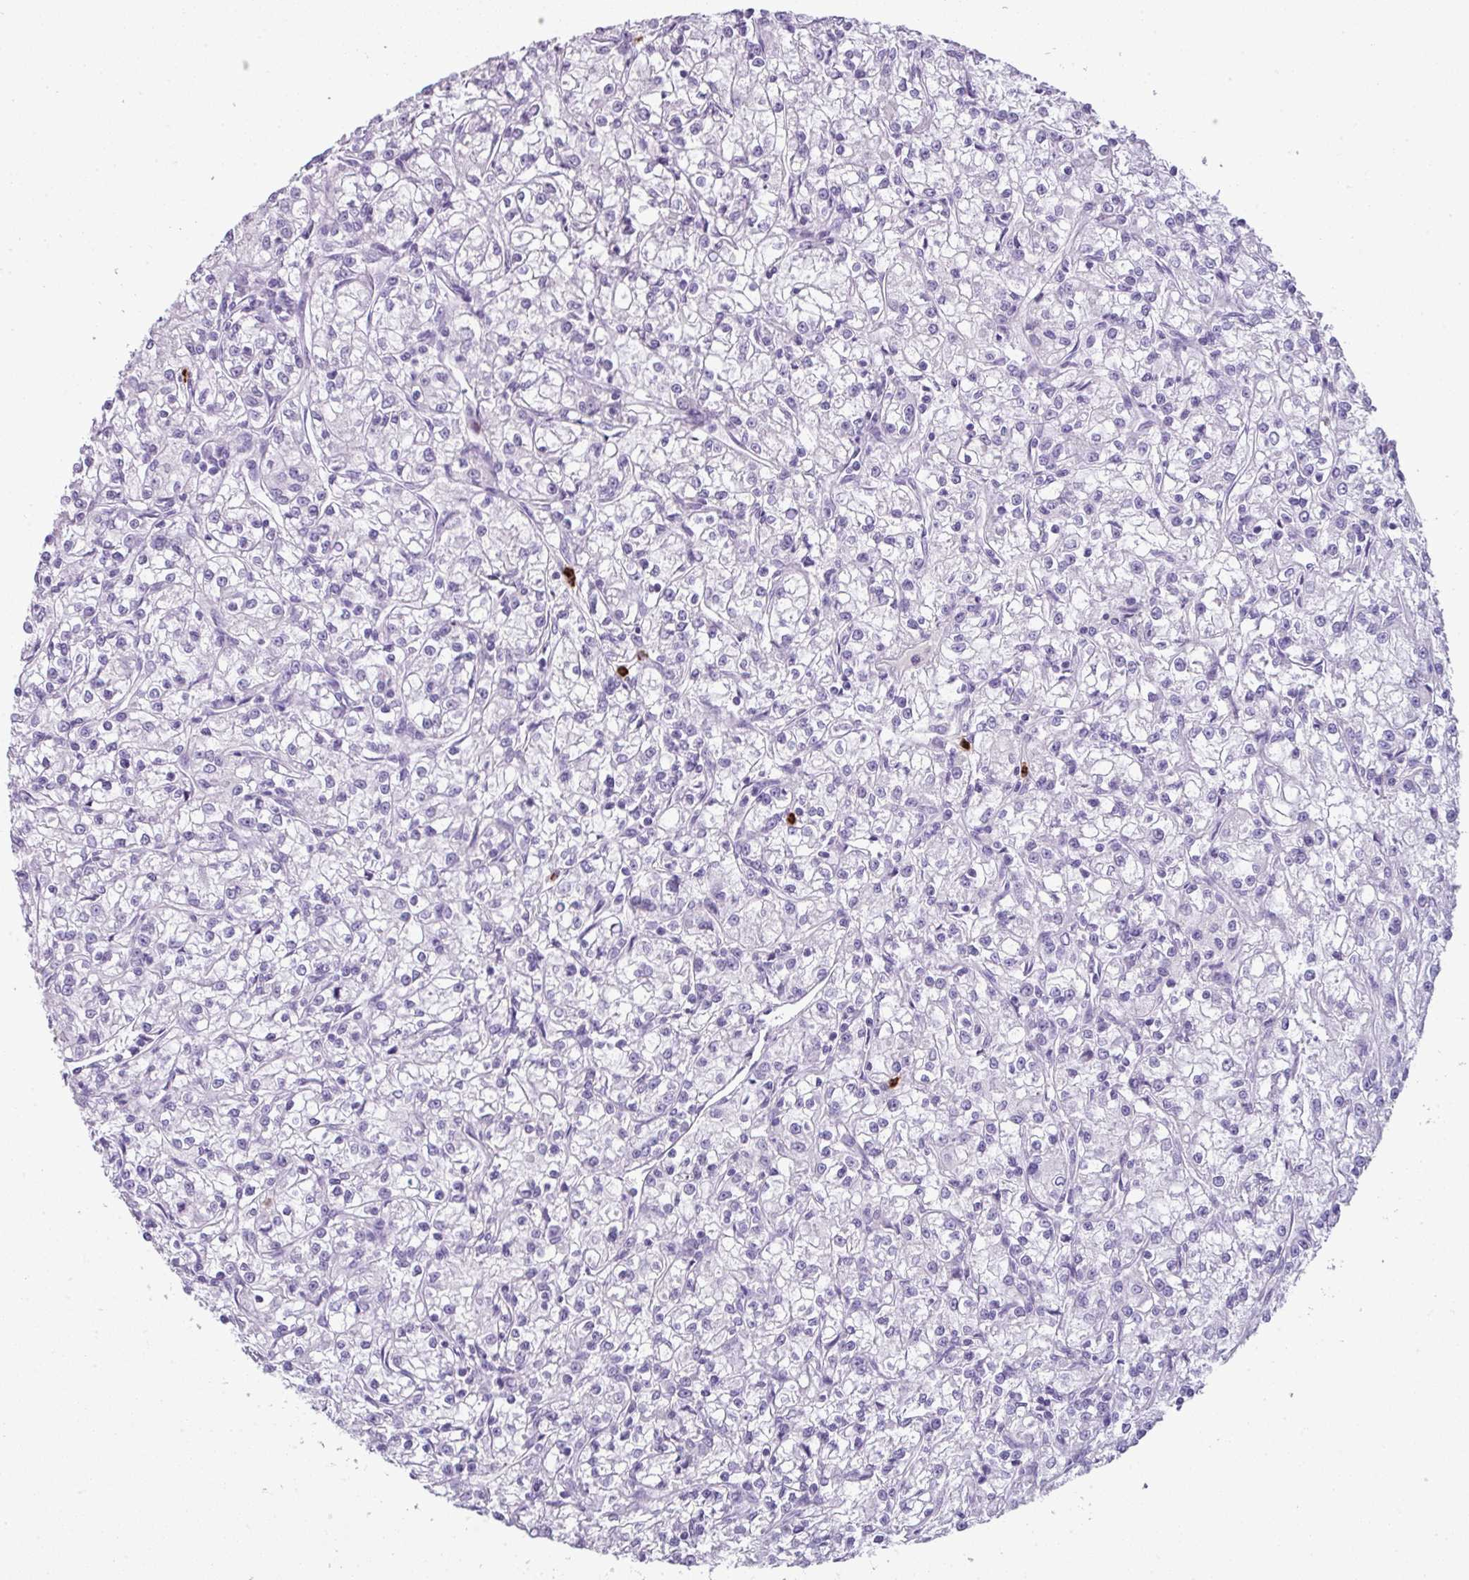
{"staining": {"intensity": "negative", "quantity": "none", "location": "none"}, "tissue": "renal cancer", "cell_type": "Tumor cells", "image_type": "cancer", "snomed": [{"axis": "morphology", "description": "Adenocarcinoma, NOS"}, {"axis": "topography", "description": "Kidney"}], "caption": "Immunohistochemistry (IHC) image of human renal adenocarcinoma stained for a protein (brown), which reveals no staining in tumor cells.", "gene": "CTSG", "patient": {"sex": "female", "age": 59}}